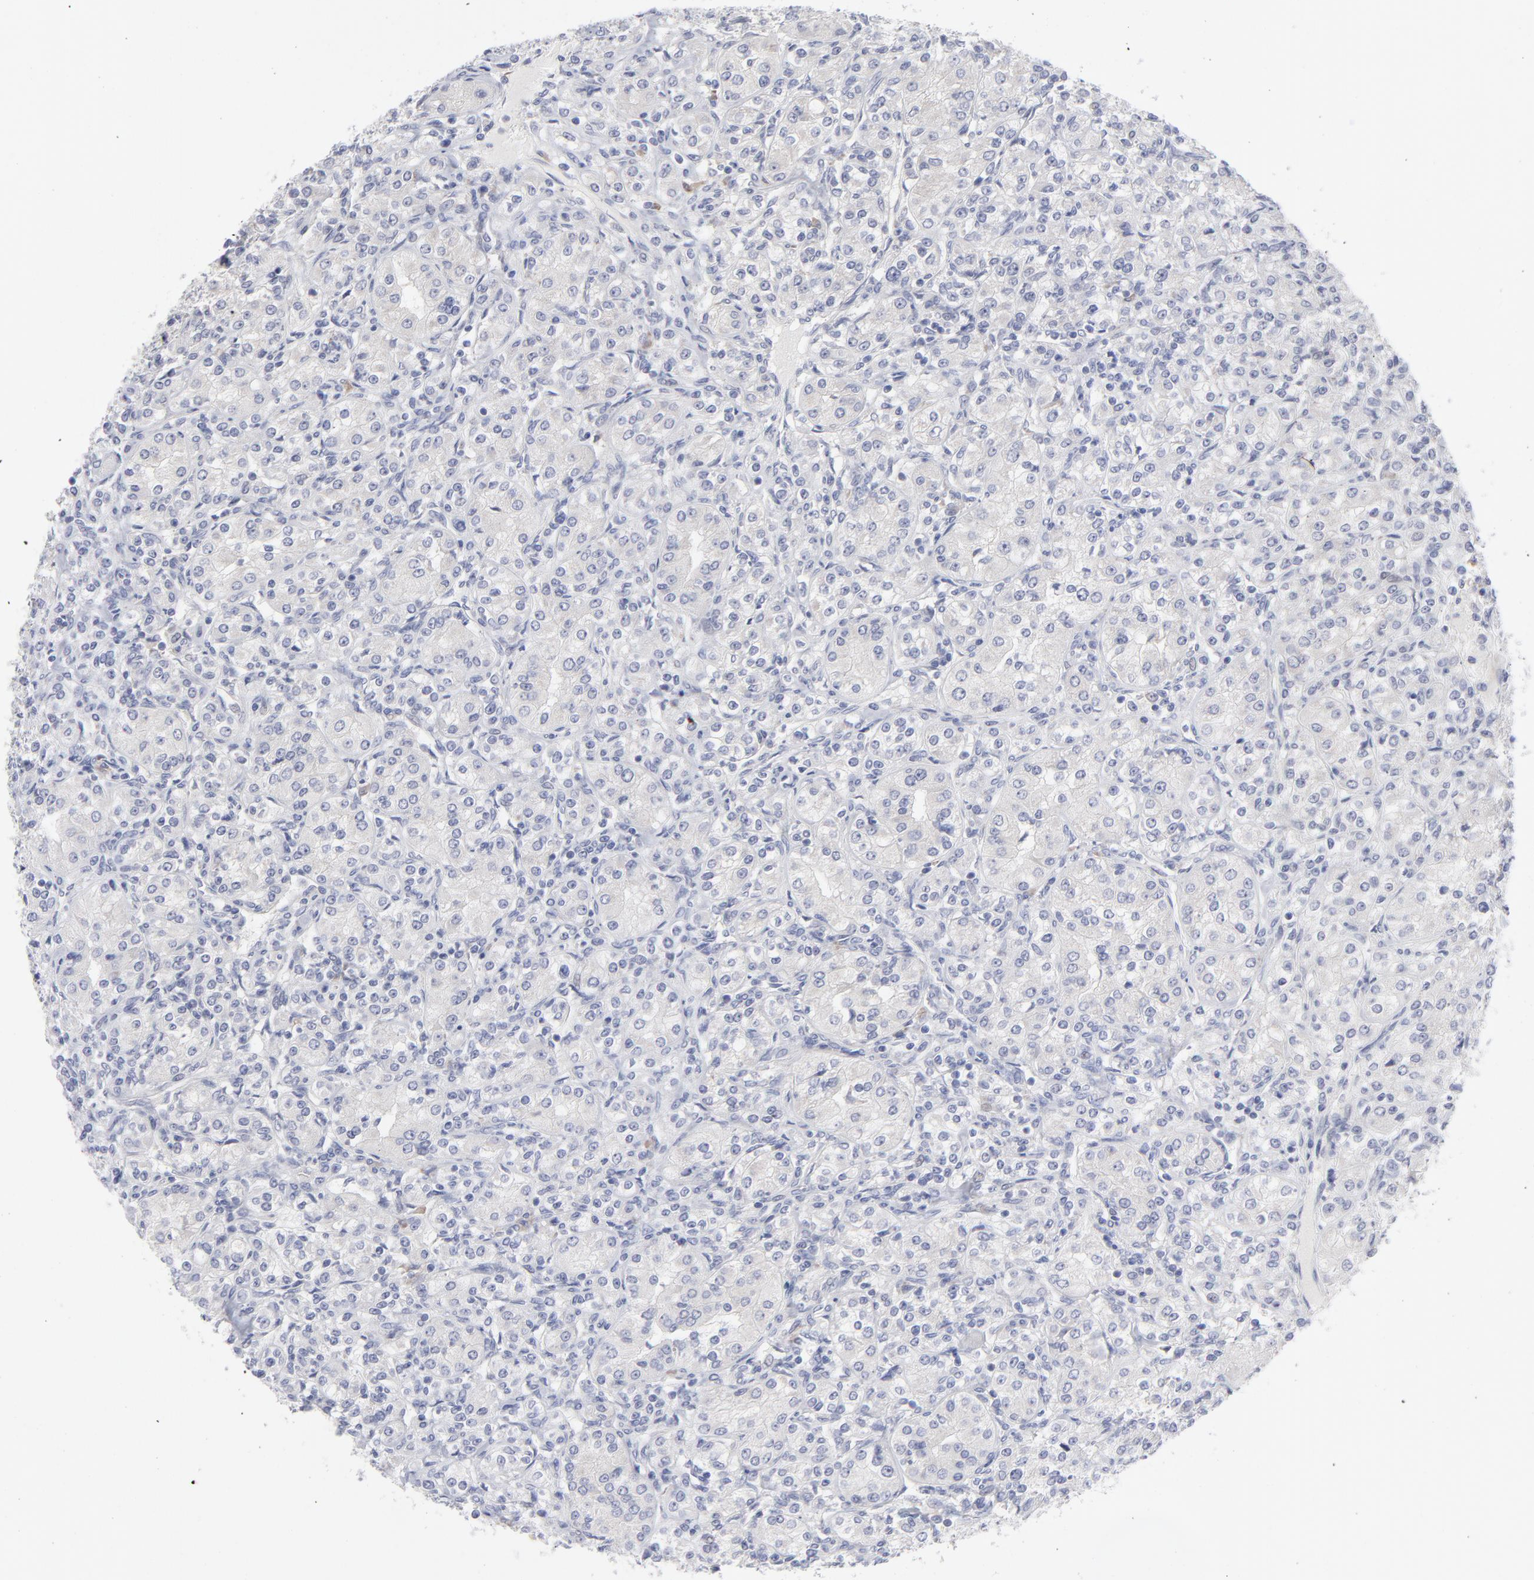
{"staining": {"intensity": "negative", "quantity": "none", "location": "none"}, "tissue": "renal cancer", "cell_type": "Tumor cells", "image_type": "cancer", "snomed": [{"axis": "morphology", "description": "Adenocarcinoma, NOS"}, {"axis": "topography", "description": "Kidney"}], "caption": "This is an IHC photomicrograph of human renal cancer. There is no expression in tumor cells.", "gene": "RPS24", "patient": {"sex": "male", "age": 77}}